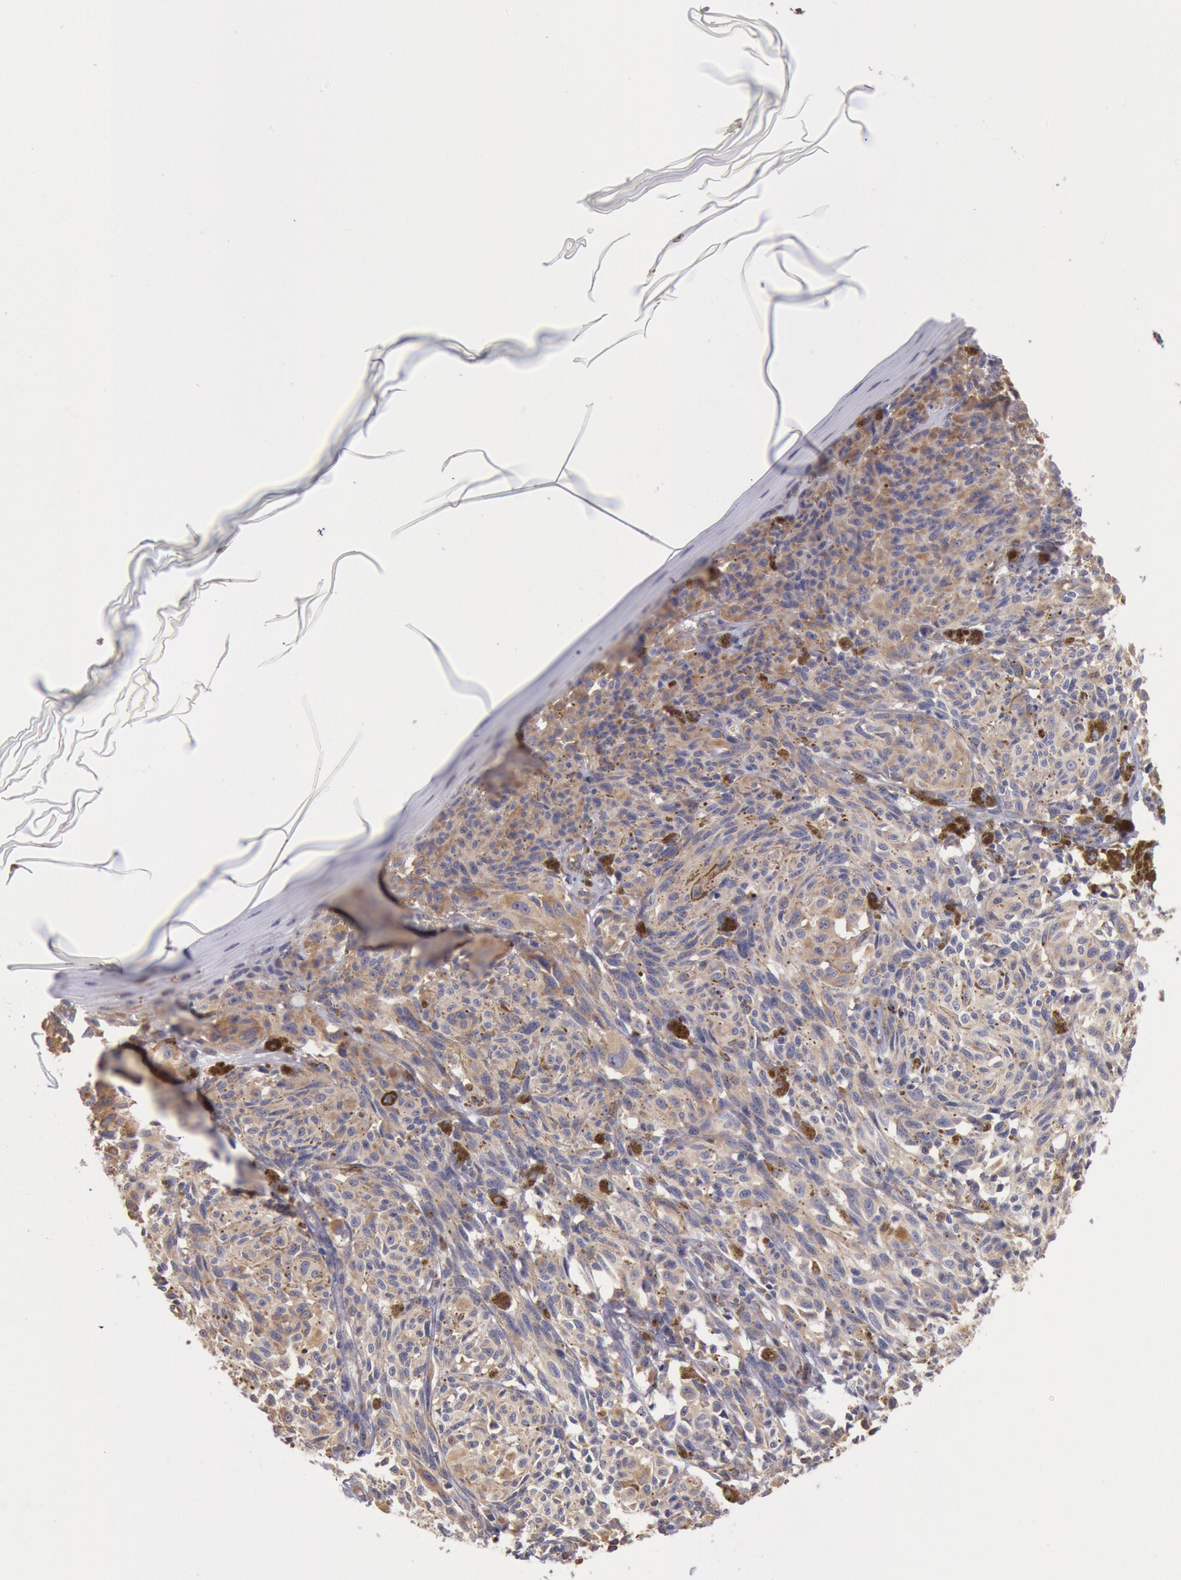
{"staining": {"intensity": "moderate", "quantity": ">75%", "location": "cytoplasmic/membranous"}, "tissue": "melanoma", "cell_type": "Tumor cells", "image_type": "cancer", "snomed": [{"axis": "morphology", "description": "Malignant melanoma, NOS"}, {"axis": "topography", "description": "Skin"}], "caption": "Immunohistochemical staining of human melanoma displays medium levels of moderate cytoplasmic/membranous protein positivity in about >75% of tumor cells.", "gene": "DRG1", "patient": {"sex": "female", "age": 72}}